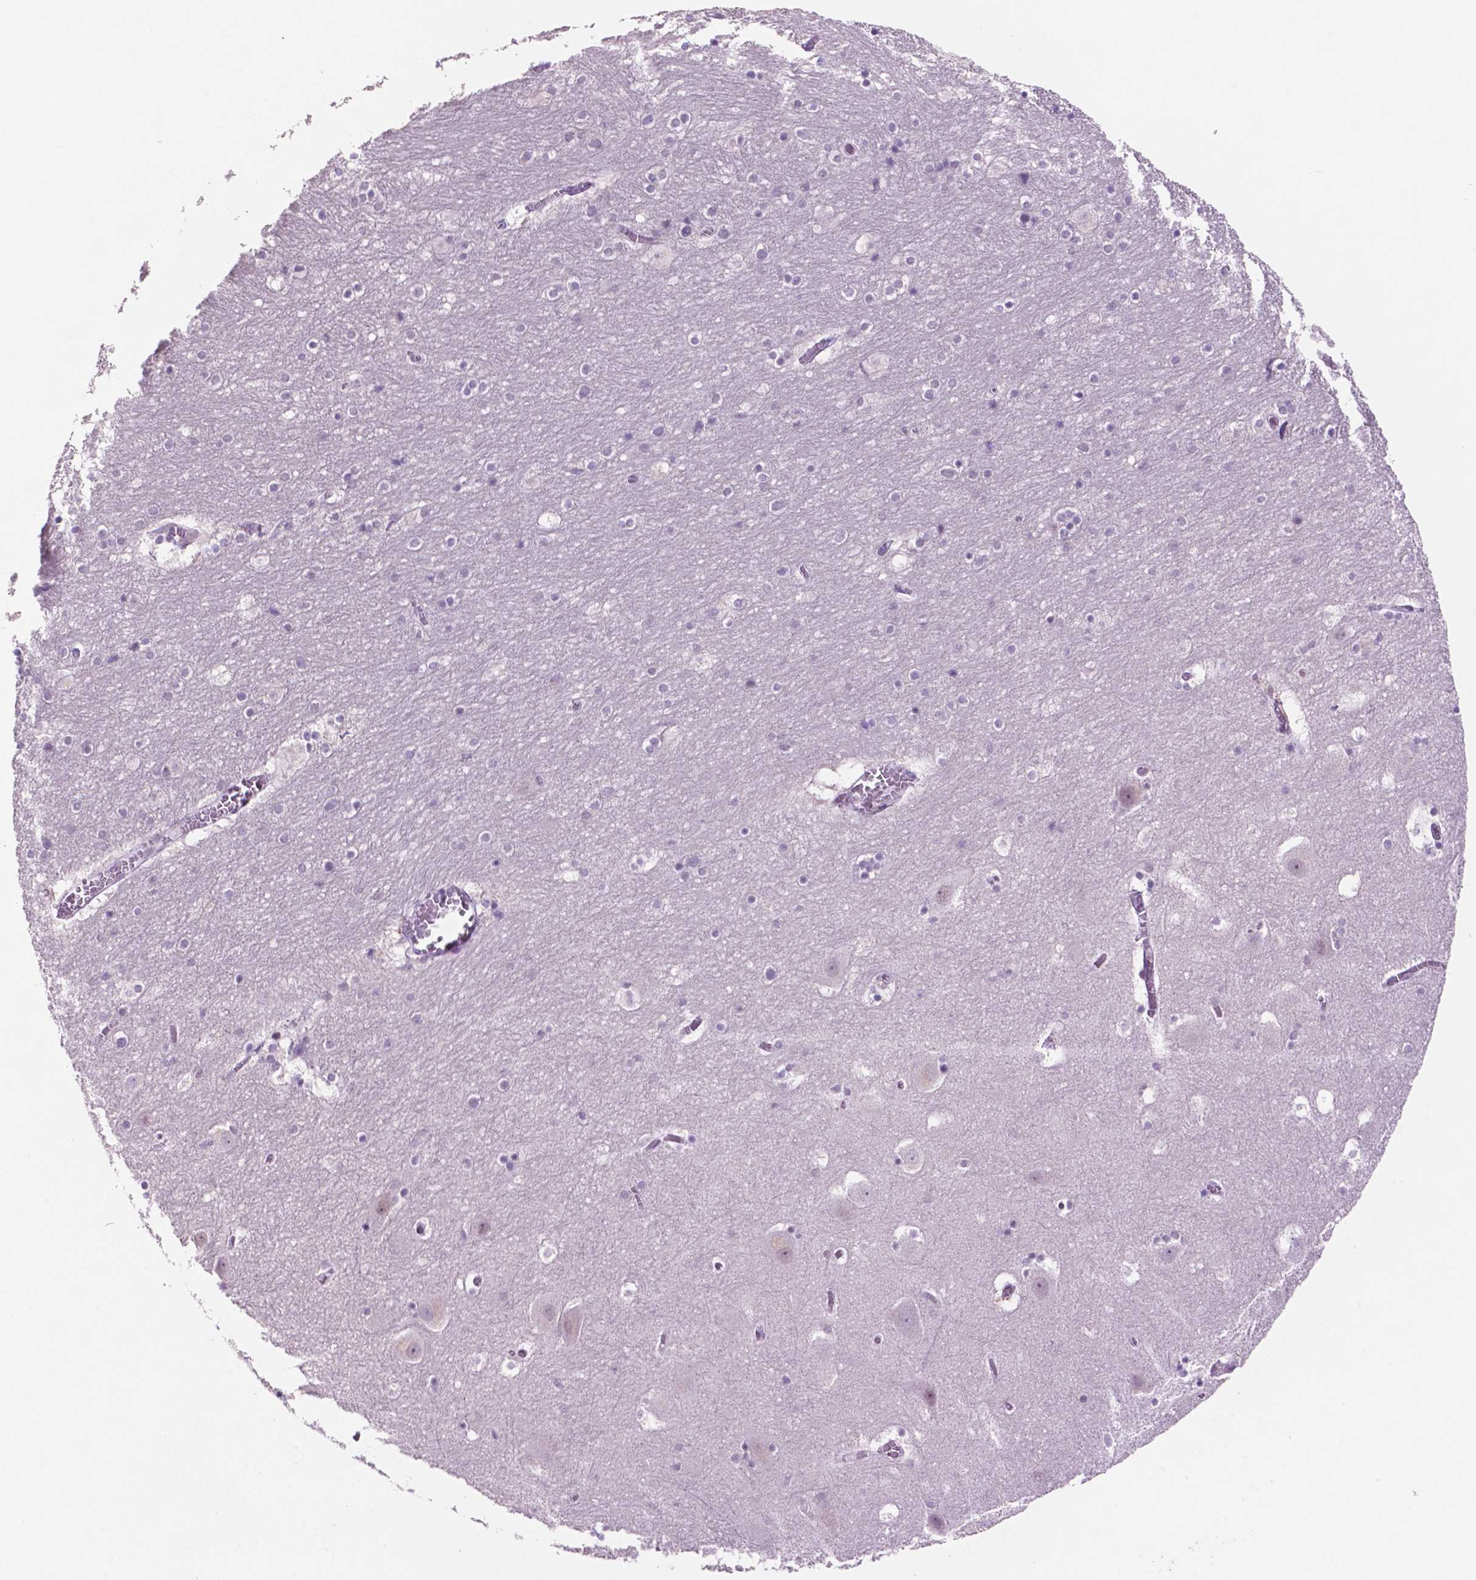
{"staining": {"intensity": "negative", "quantity": "none", "location": "none"}, "tissue": "hippocampus", "cell_type": "Glial cells", "image_type": "normal", "snomed": [{"axis": "morphology", "description": "Normal tissue, NOS"}, {"axis": "topography", "description": "Hippocampus"}], "caption": "DAB (3,3'-diaminobenzidine) immunohistochemical staining of normal human hippocampus shows no significant staining in glial cells.", "gene": "NCOR1", "patient": {"sex": "male", "age": 45}}